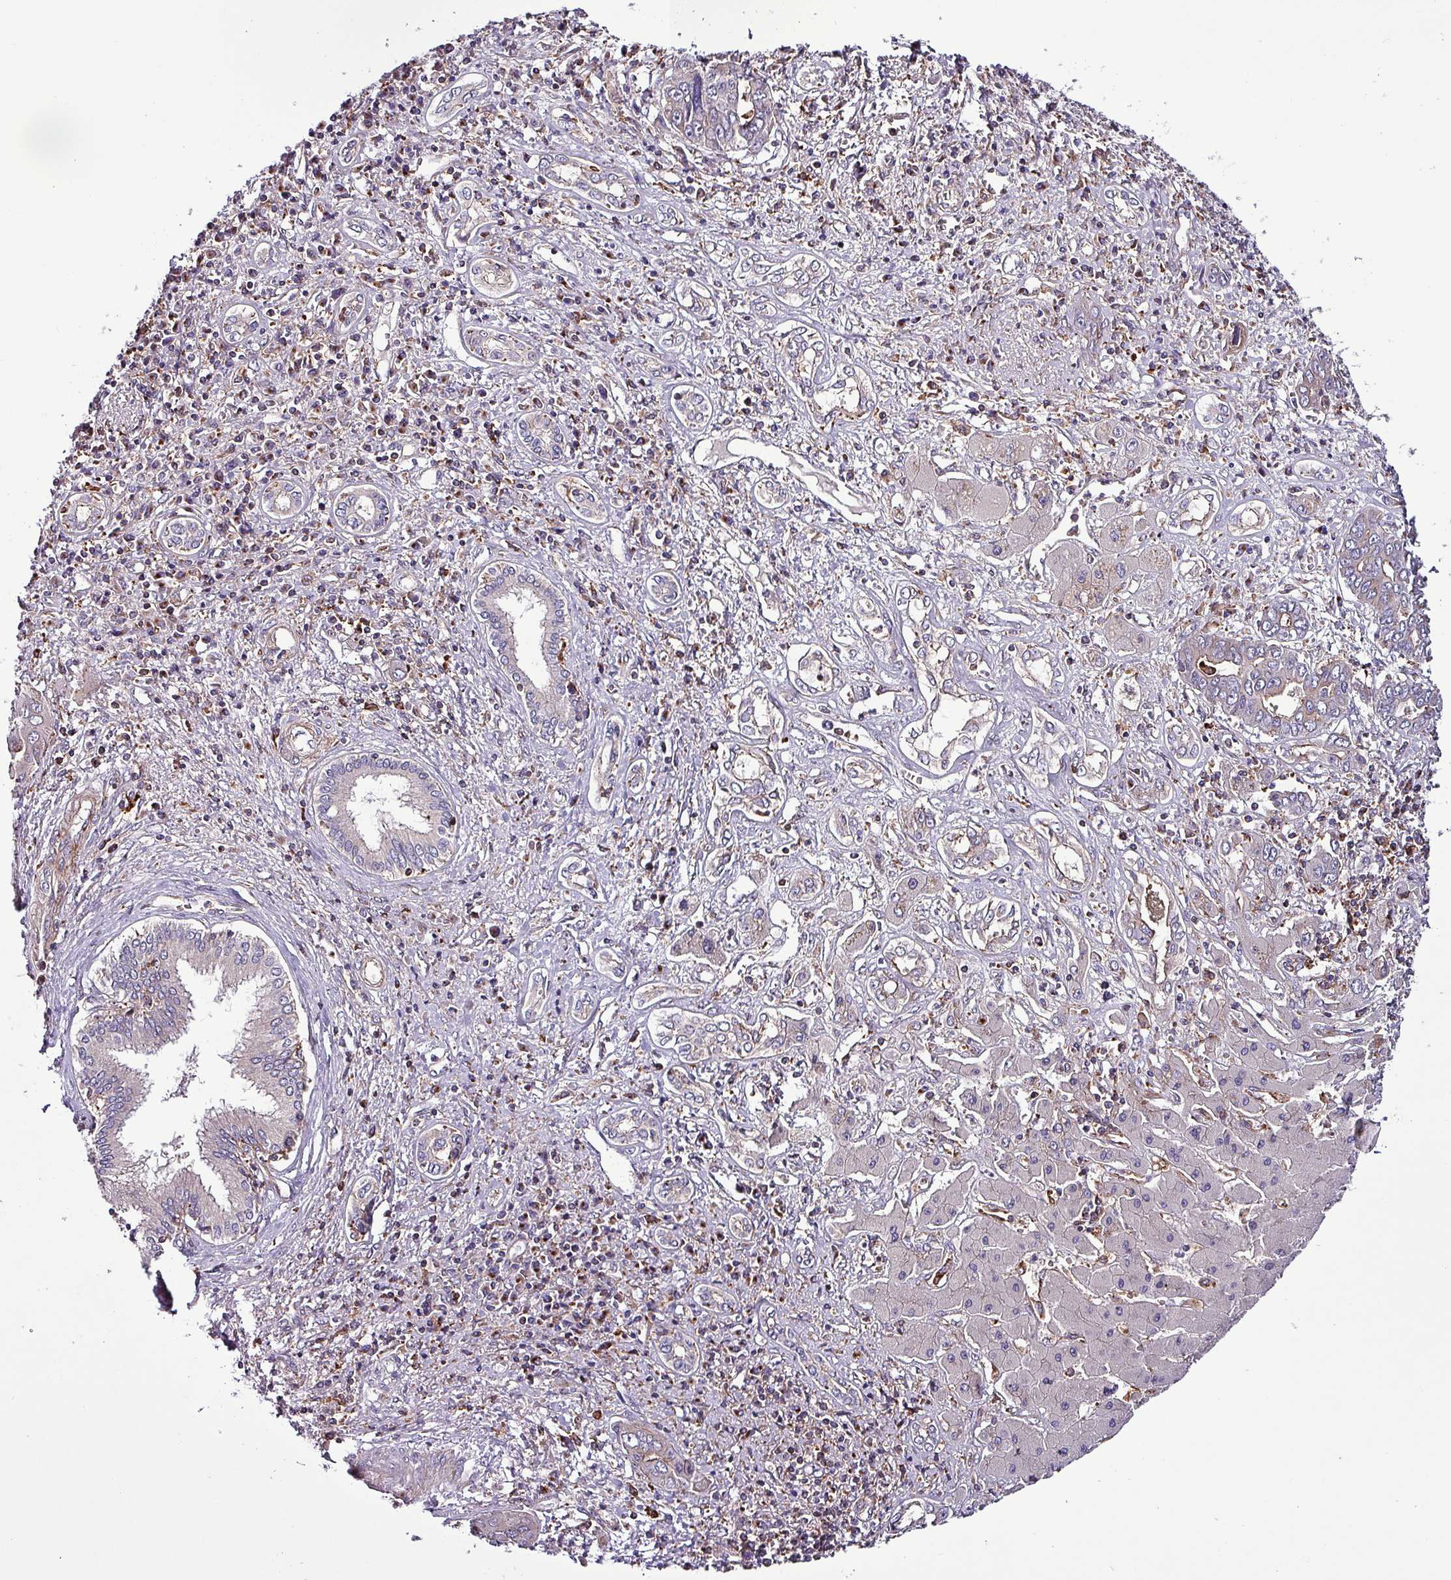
{"staining": {"intensity": "negative", "quantity": "none", "location": "none"}, "tissue": "liver cancer", "cell_type": "Tumor cells", "image_type": "cancer", "snomed": [{"axis": "morphology", "description": "Cholangiocarcinoma"}, {"axis": "topography", "description": "Liver"}], "caption": "A high-resolution micrograph shows immunohistochemistry staining of cholangiocarcinoma (liver), which displays no significant positivity in tumor cells.", "gene": "VAMP4", "patient": {"sex": "male", "age": 67}}